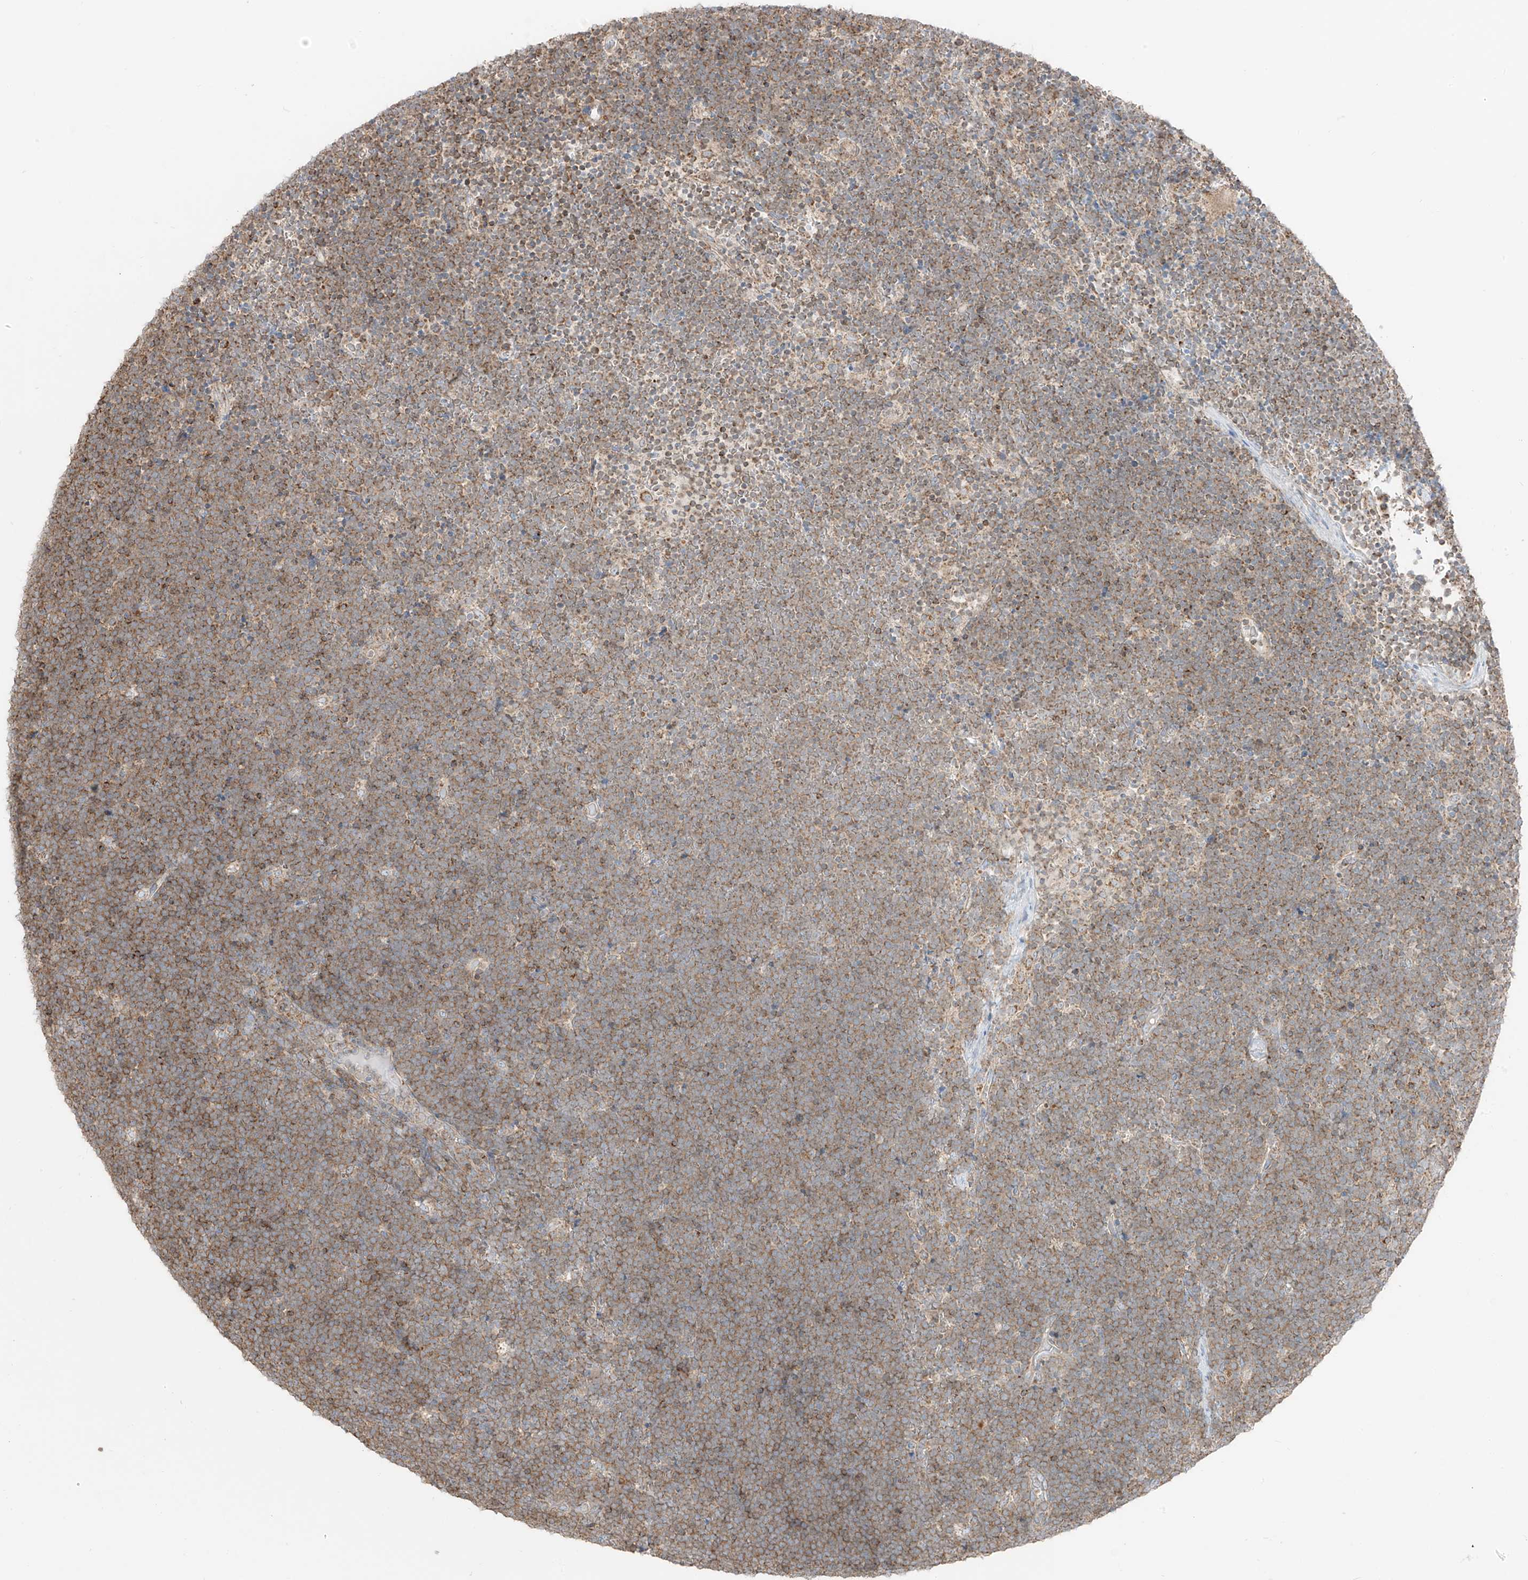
{"staining": {"intensity": "weak", "quantity": "25%-75%", "location": "cytoplasmic/membranous"}, "tissue": "lymphoma", "cell_type": "Tumor cells", "image_type": "cancer", "snomed": [{"axis": "morphology", "description": "Malignant lymphoma, non-Hodgkin's type, High grade"}, {"axis": "topography", "description": "Lymph node"}], "caption": "Brown immunohistochemical staining in human lymphoma shows weak cytoplasmic/membranous expression in approximately 25%-75% of tumor cells. The staining is performed using DAB brown chromogen to label protein expression. The nuclei are counter-stained blue using hematoxylin.", "gene": "ETHE1", "patient": {"sex": "male", "age": 13}}